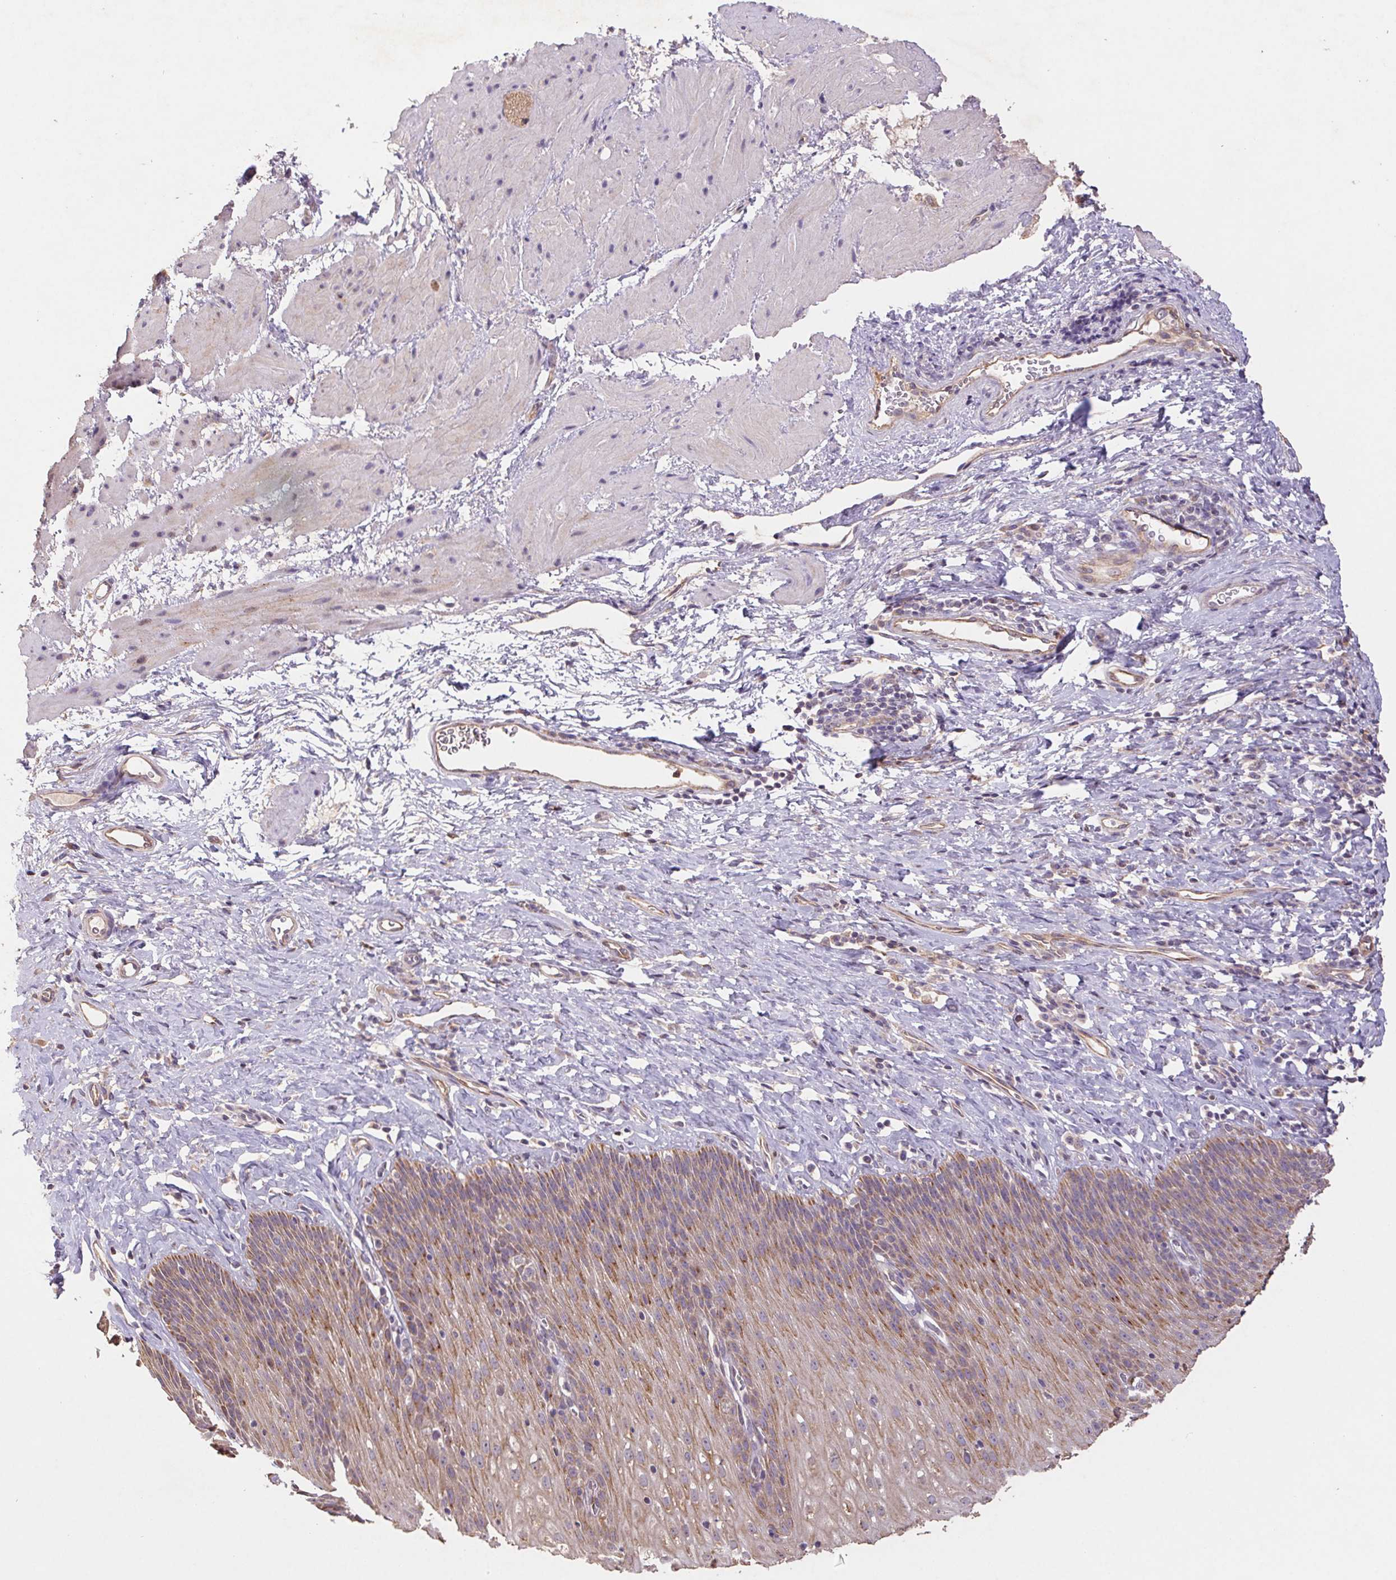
{"staining": {"intensity": "moderate", "quantity": ">75%", "location": "cytoplasmic/membranous"}, "tissue": "esophagus", "cell_type": "Squamous epithelial cells", "image_type": "normal", "snomed": [{"axis": "morphology", "description": "Normal tissue, NOS"}, {"axis": "topography", "description": "Esophagus"}], "caption": "The histopathology image exhibits a brown stain indicating the presence of a protein in the cytoplasmic/membranous of squamous epithelial cells in esophagus. The staining was performed using DAB (3,3'-diaminobenzidine) to visualize the protein expression in brown, while the nuclei were stained in blue with hematoxylin (Magnification: 20x).", "gene": "RAB11A", "patient": {"sex": "female", "age": 61}}